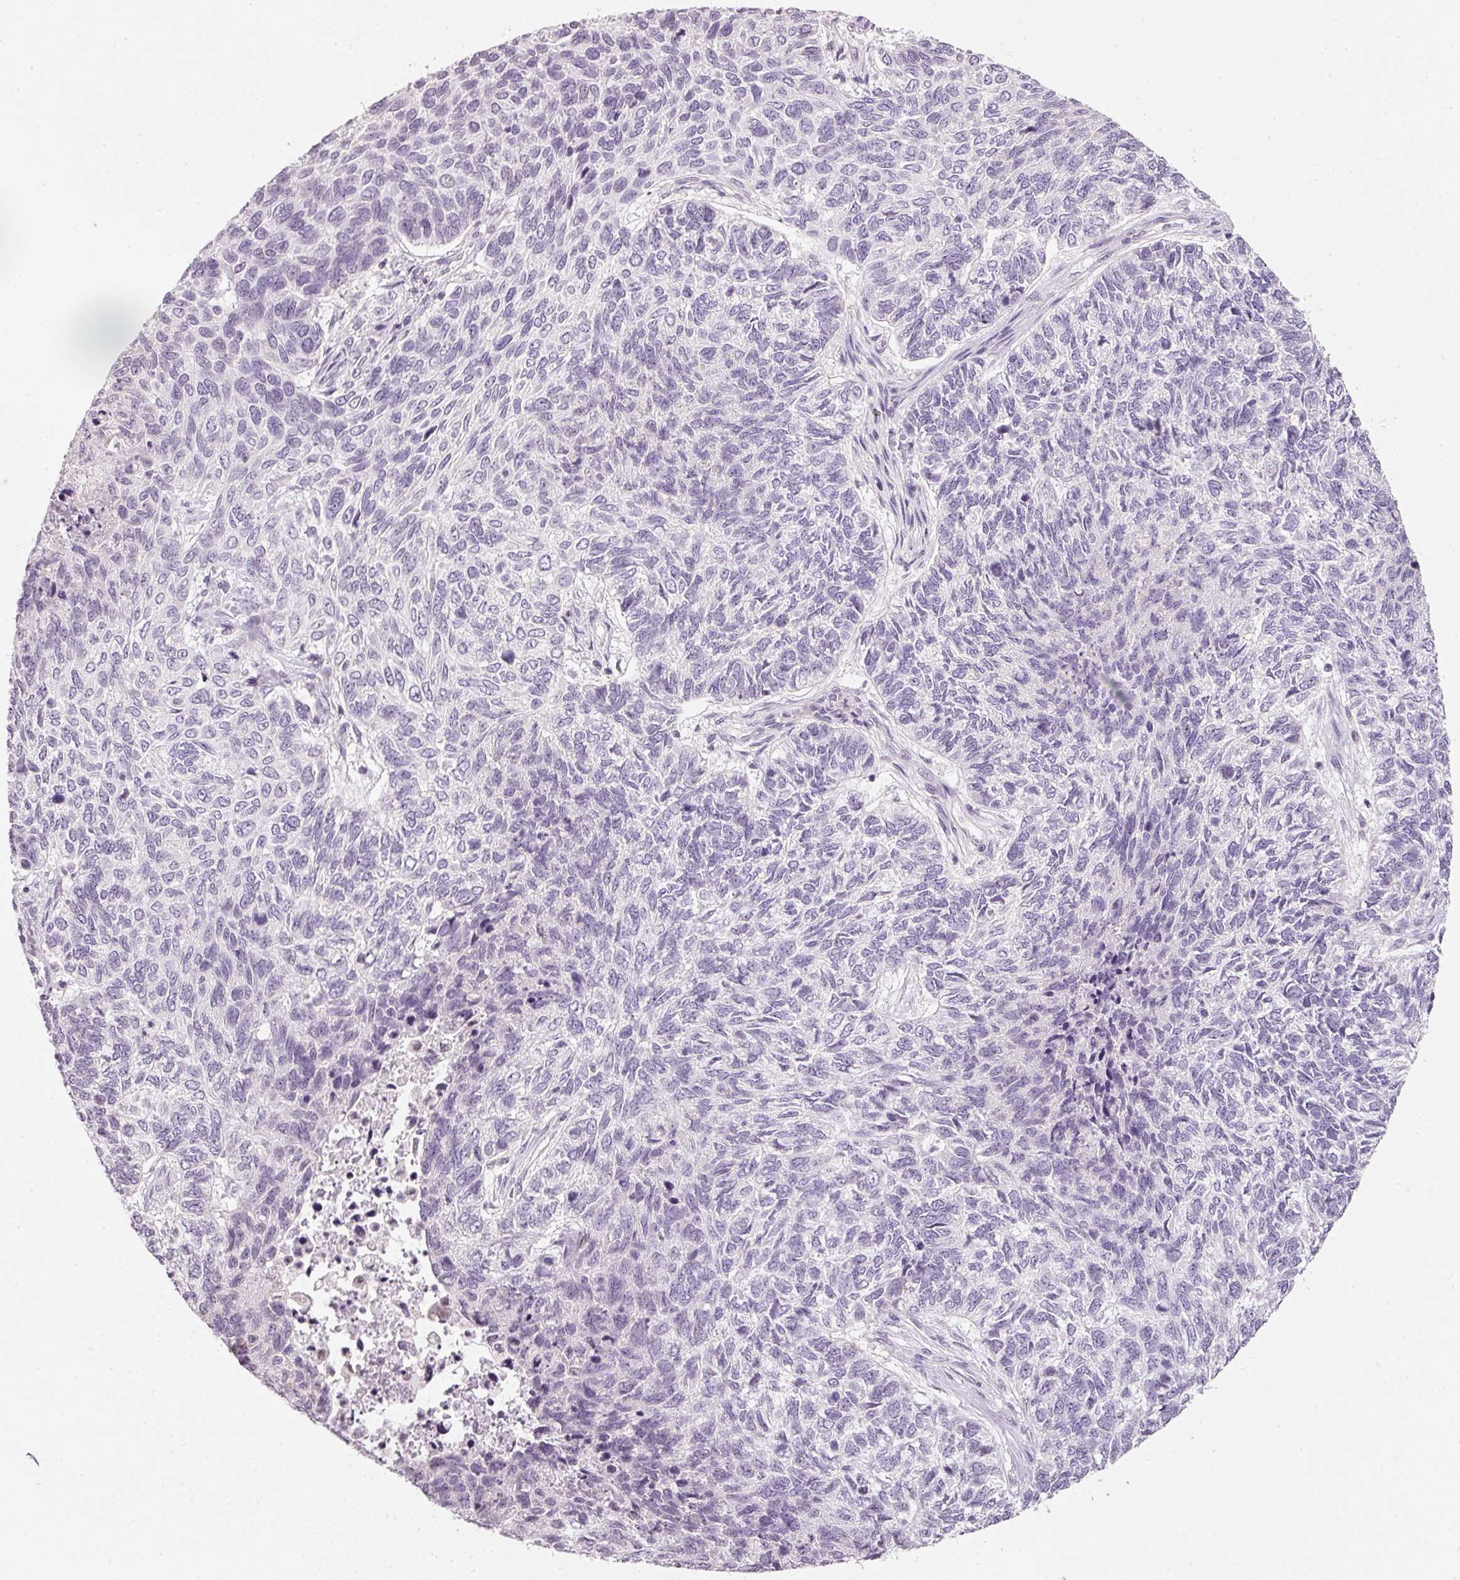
{"staining": {"intensity": "negative", "quantity": "none", "location": "none"}, "tissue": "skin cancer", "cell_type": "Tumor cells", "image_type": "cancer", "snomed": [{"axis": "morphology", "description": "Basal cell carcinoma"}, {"axis": "topography", "description": "Skin"}], "caption": "Immunohistochemistry of human skin cancer (basal cell carcinoma) displays no expression in tumor cells.", "gene": "NRDE2", "patient": {"sex": "female", "age": 65}}